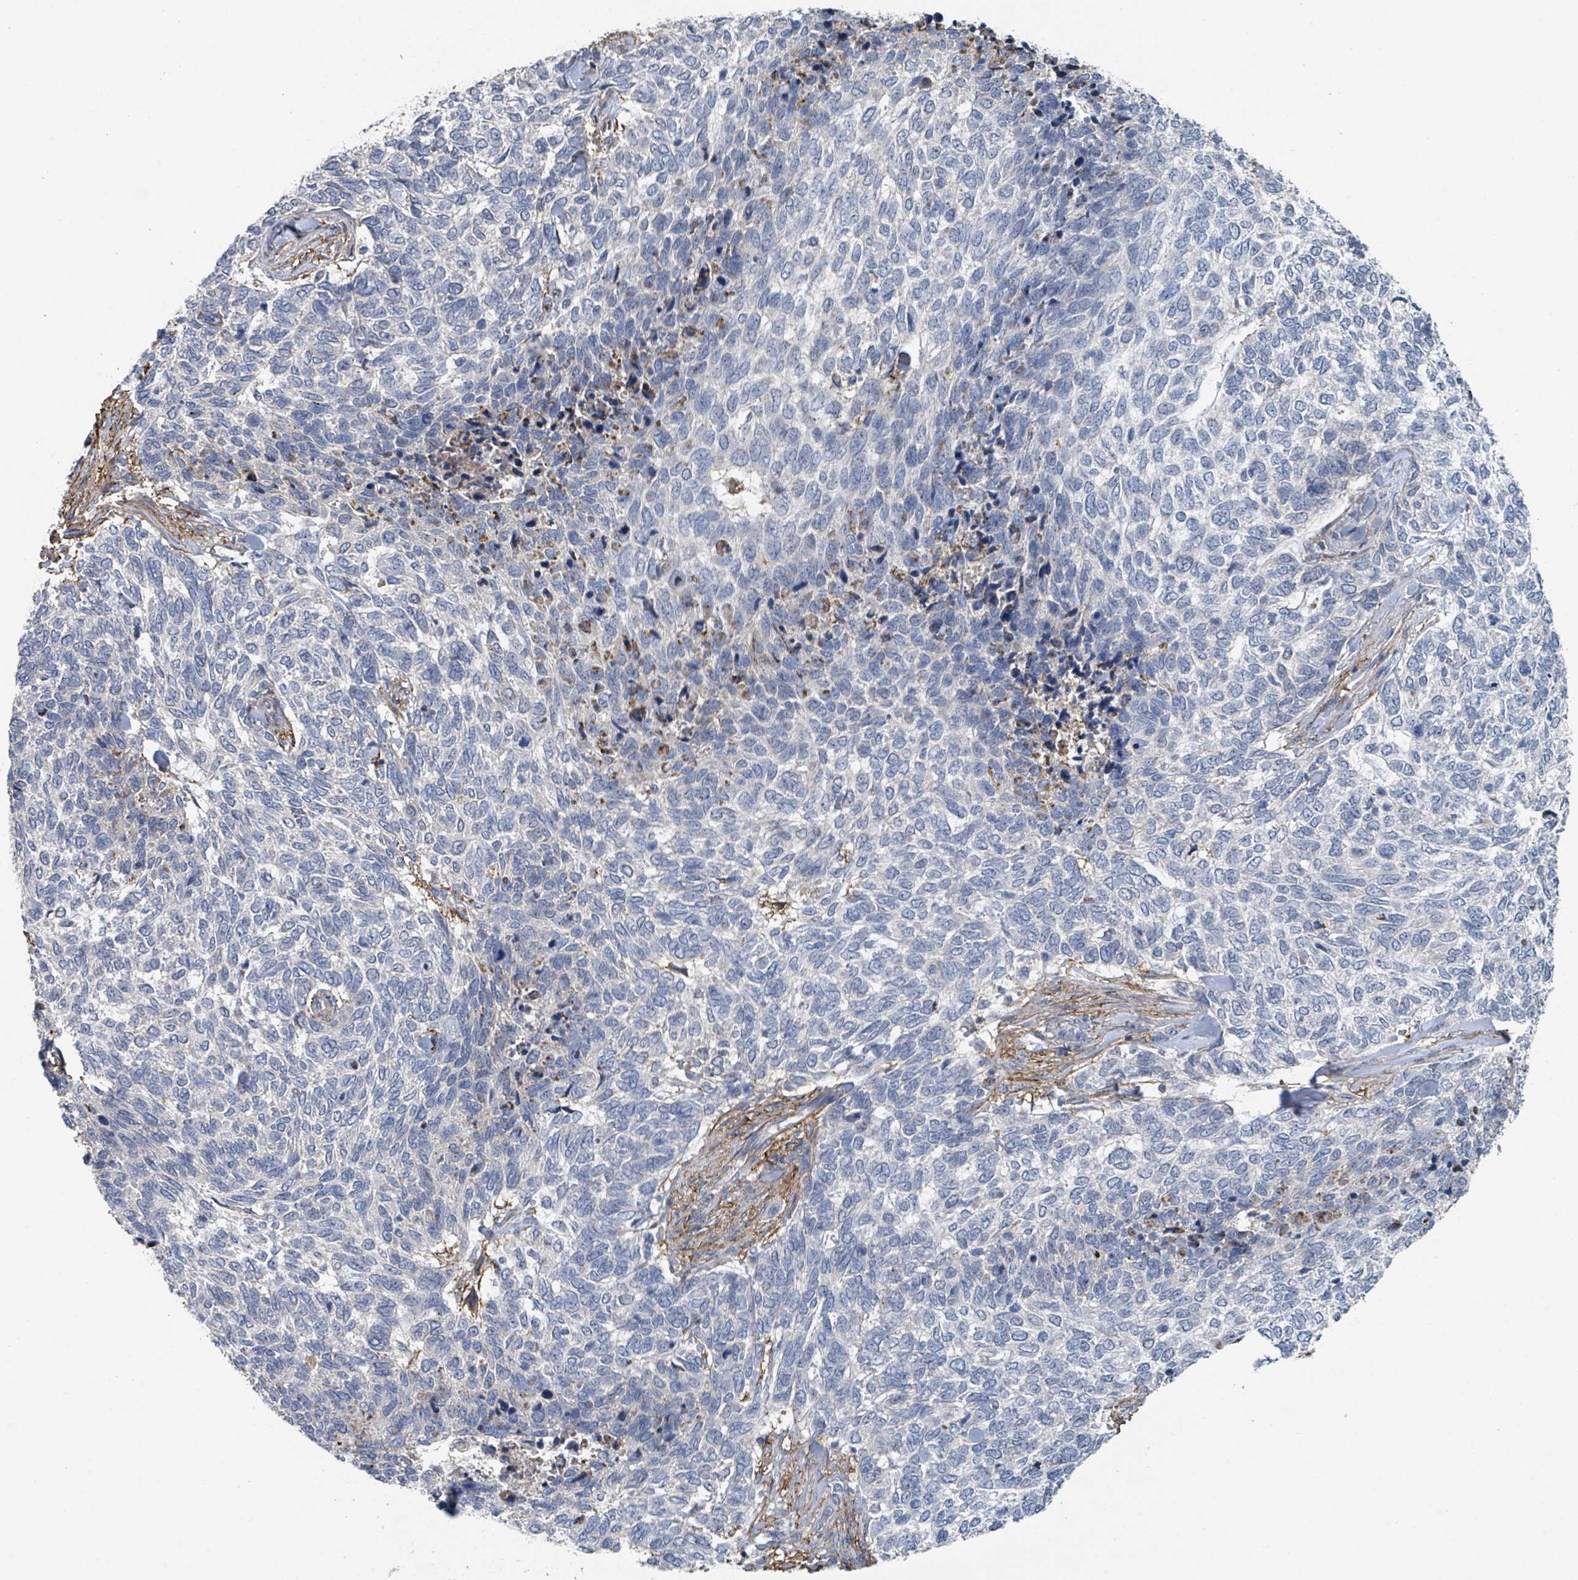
{"staining": {"intensity": "negative", "quantity": "none", "location": "none"}, "tissue": "skin cancer", "cell_type": "Tumor cells", "image_type": "cancer", "snomed": [{"axis": "morphology", "description": "Basal cell carcinoma"}, {"axis": "topography", "description": "Skin"}], "caption": "Tumor cells are negative for brown protein staining in basal cell carcinoma (skin).", "gene": "LRRC42", "patient": {"sex": "female", "age": 65}}